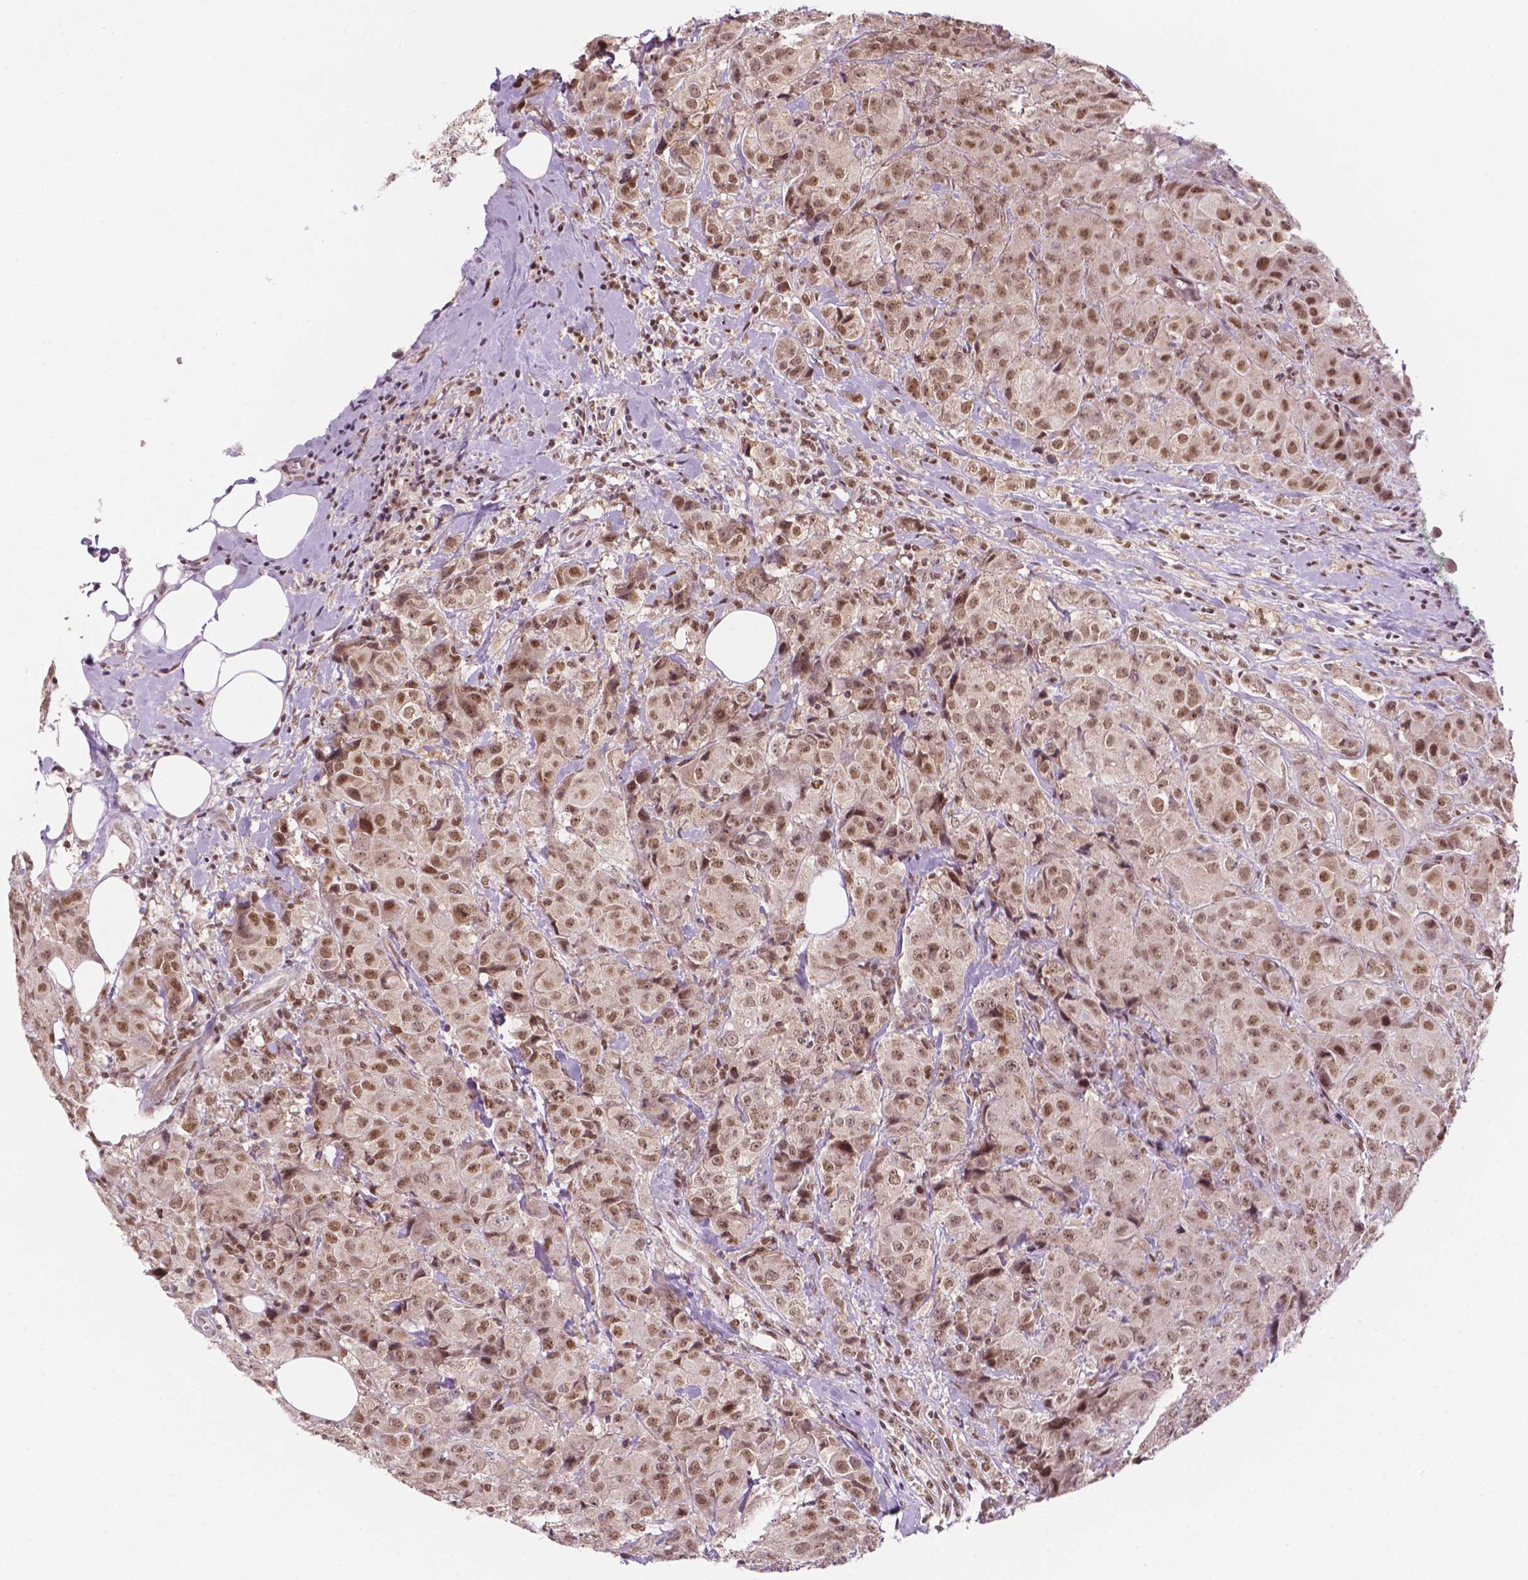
{"staining": {"intensity": "moderate", "quantity": "25%-75%", "location": "nuclear"}, "tissue": "breast cancer", "cell_type": "Tumor cells", "image_type": "cancer", "snomed": [{"axis": "morphology", "description": "Normal tissue, NOS"}, {"axis": "morphology", "description": "Duct carcinoma"}, {"axis": "topography", "description": "Breast"}], "caption": "Breast cancer stained for a protein (brown) displays moderate nuclear positive expression in approximately 25%-75% of tumor cells.", "gene": "PER2", "patient": {"sex": "female", "age": 43}}